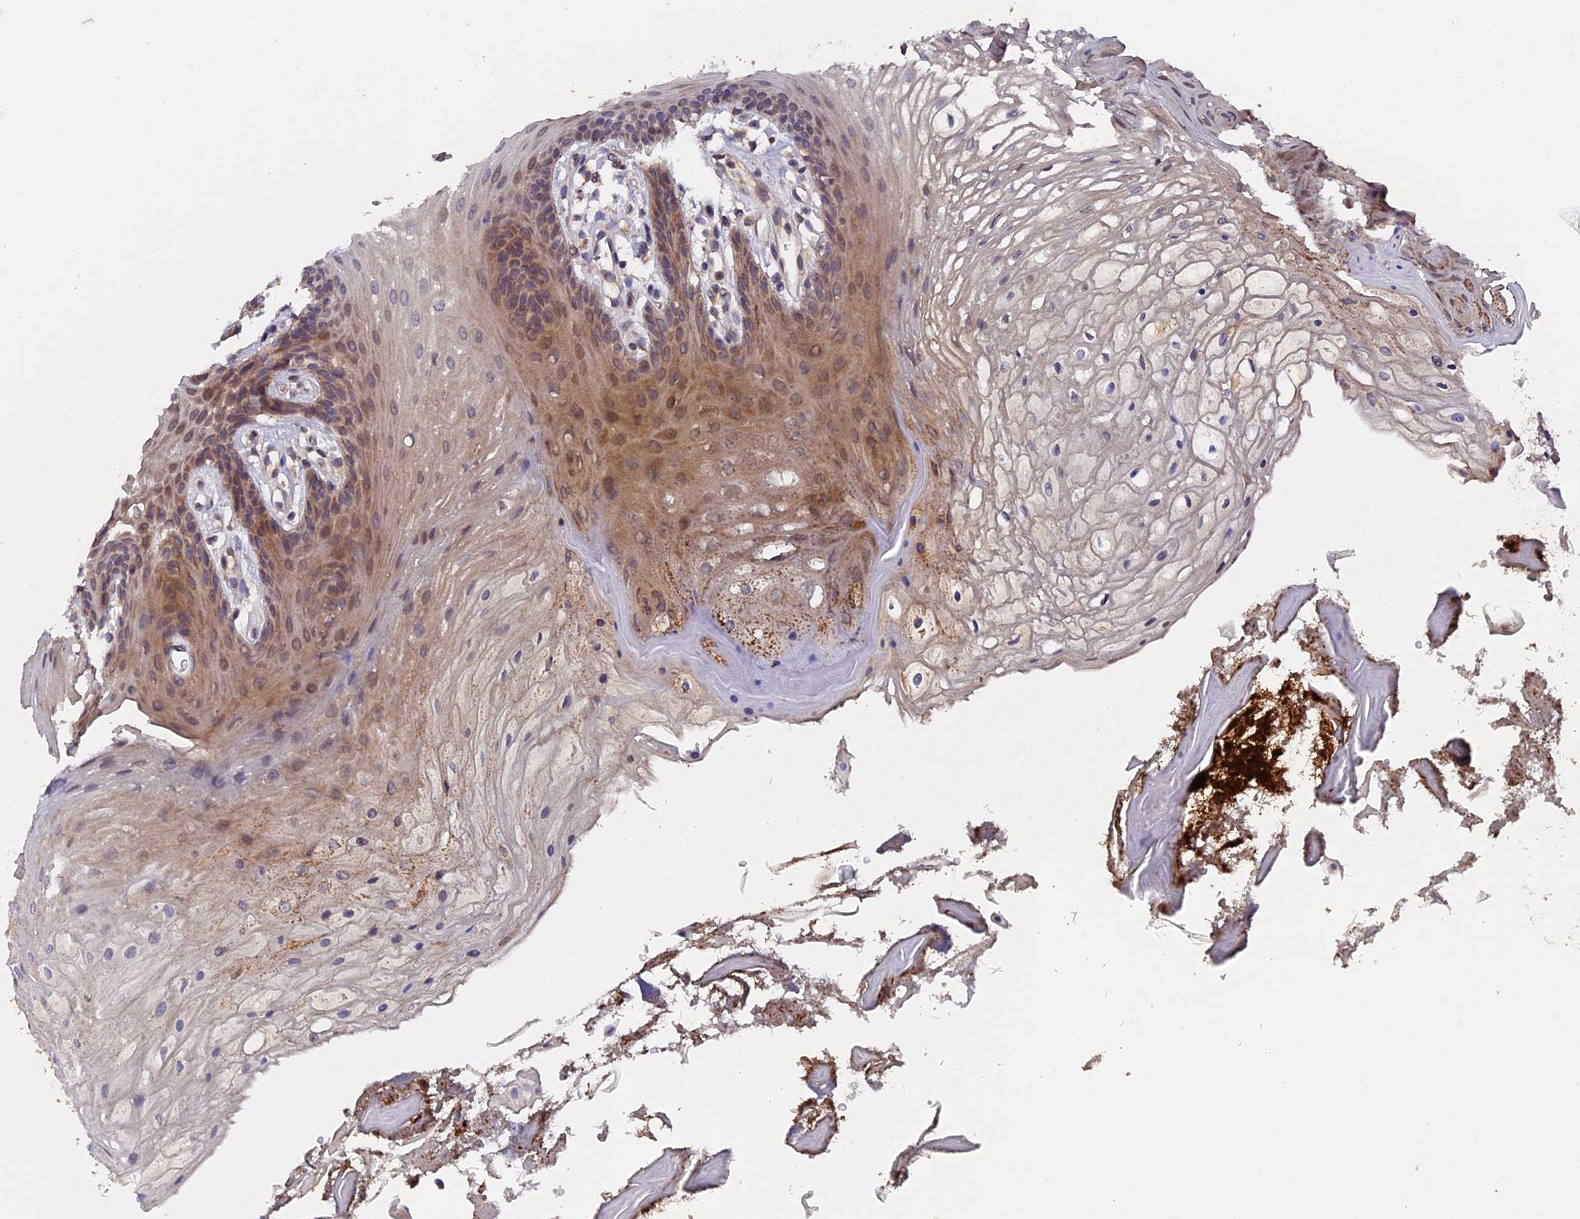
{"staining": {"intensity": "moderate", "quantity": "25%-75%", "location": "cytoplasmic/membranous"}, "tissue": "oral mucosa", "cell_type": "Squamous epithelial cells", "image_type": "normal", "snomed": [{"axis": "morphology", "description": "Normal tissue, NOS"}, {"axis": "topography", "description": "Oral tissue"}], "caption": "Brown immunohistochemical staining in normal human oral mucosa displays moderate cytoplasmic/membranous positivity in approximately 25%-75% of squamous epithelial cells.", "gene": "ZCCHC2", "patient": {"sex": "female", "age": 80}}